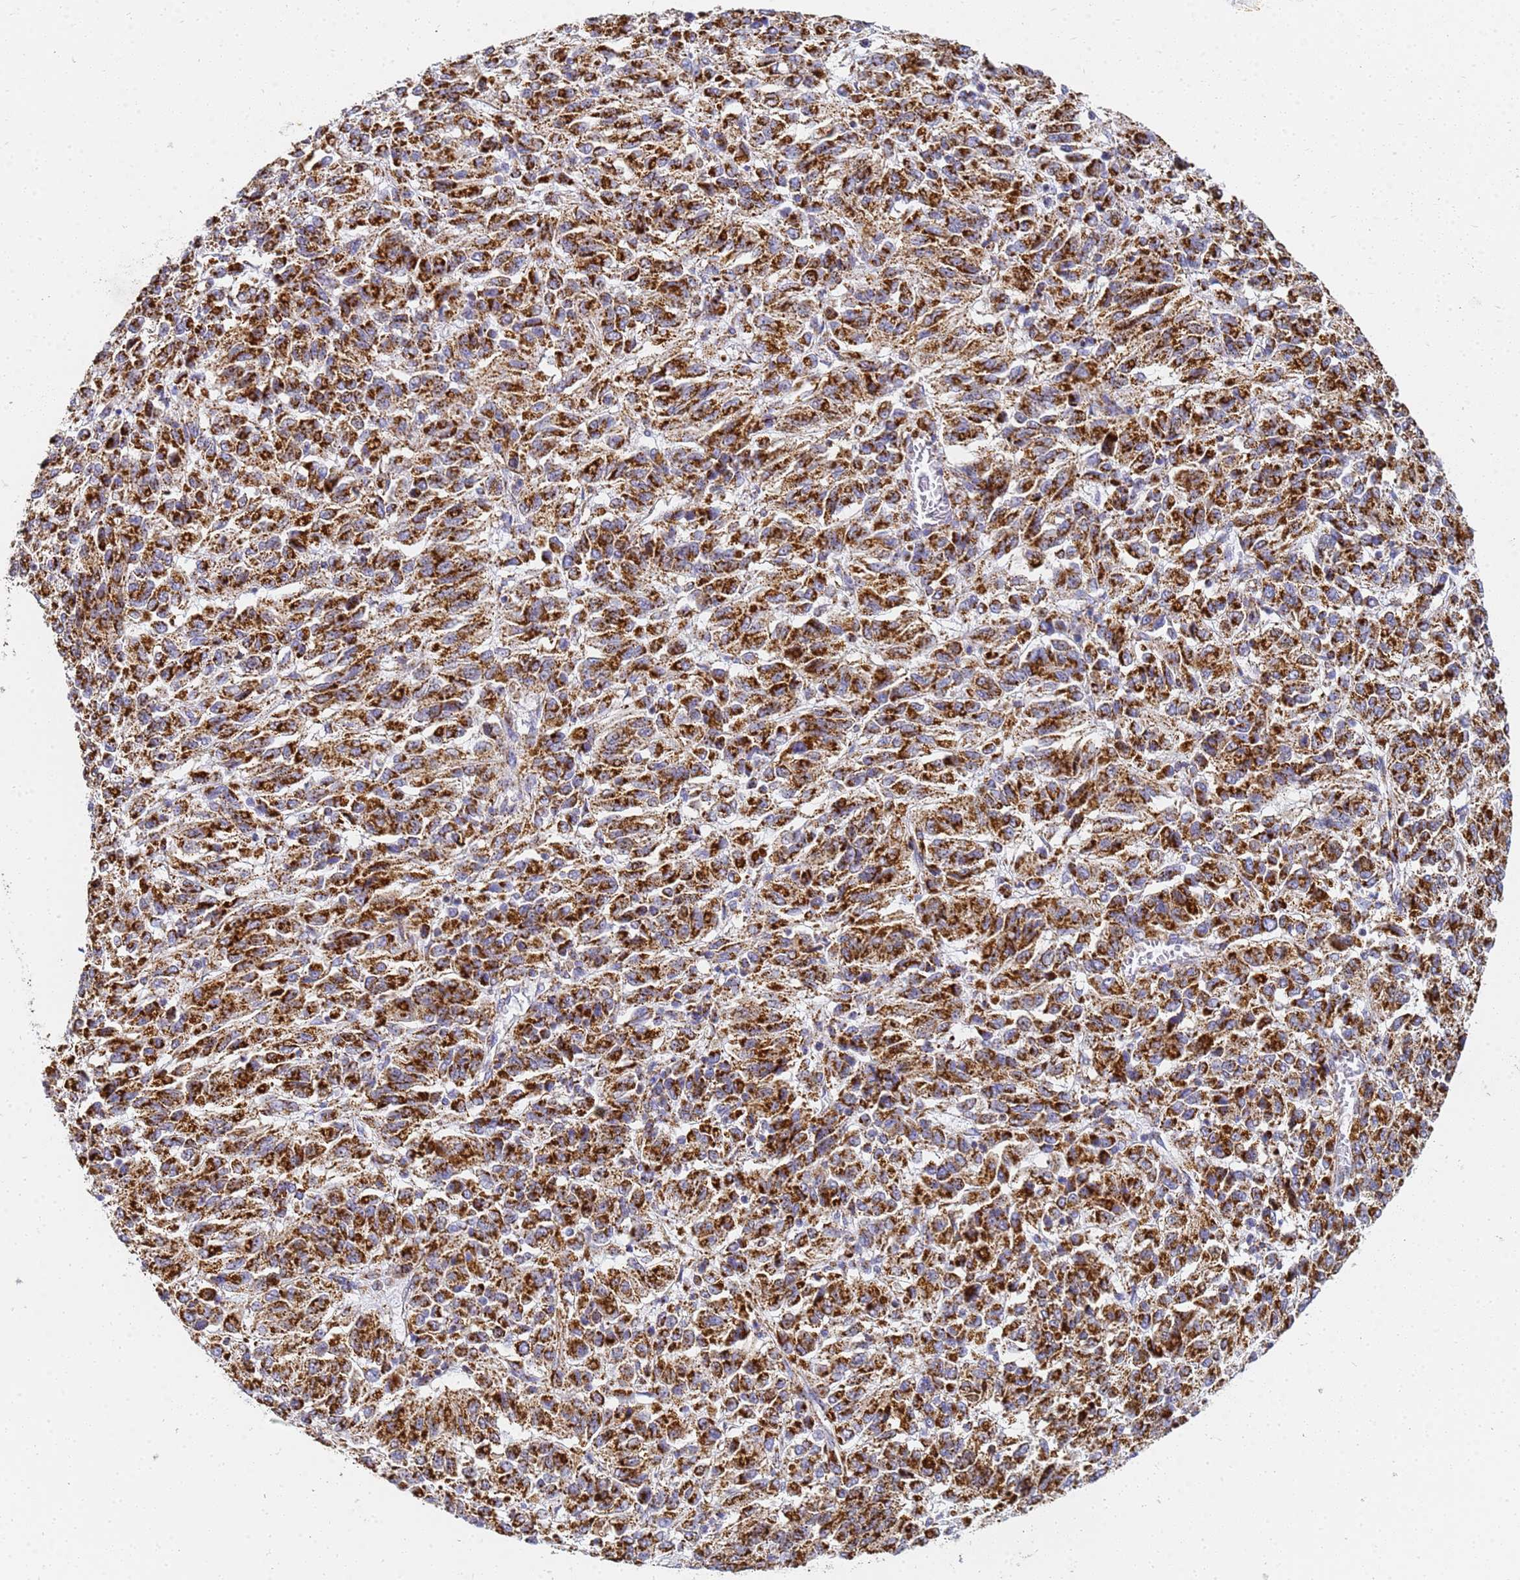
{"staining": {"intensity": "strong", "quantity": ">75%", "location": "cytoplasmic/membranous"}, "tissue": "melanoma", "cell_type": "Tumor cells", "image_type": "cancer", "snomed": [{"axis": "morphology", "description": "Malignant melanoma, Metastatic site"}, {"axis": "topography", "description": "Lung"}], "caption": "Protein positivity by IHC shows strong cytoplasmic/membranous positivity in about >75% of tumor cells in melanoma. (brown staining indicates protein expression, while blue staining denotes nuclei).", "gene": "CNIH4", "patient": {"sex": "male", "age": 64}}